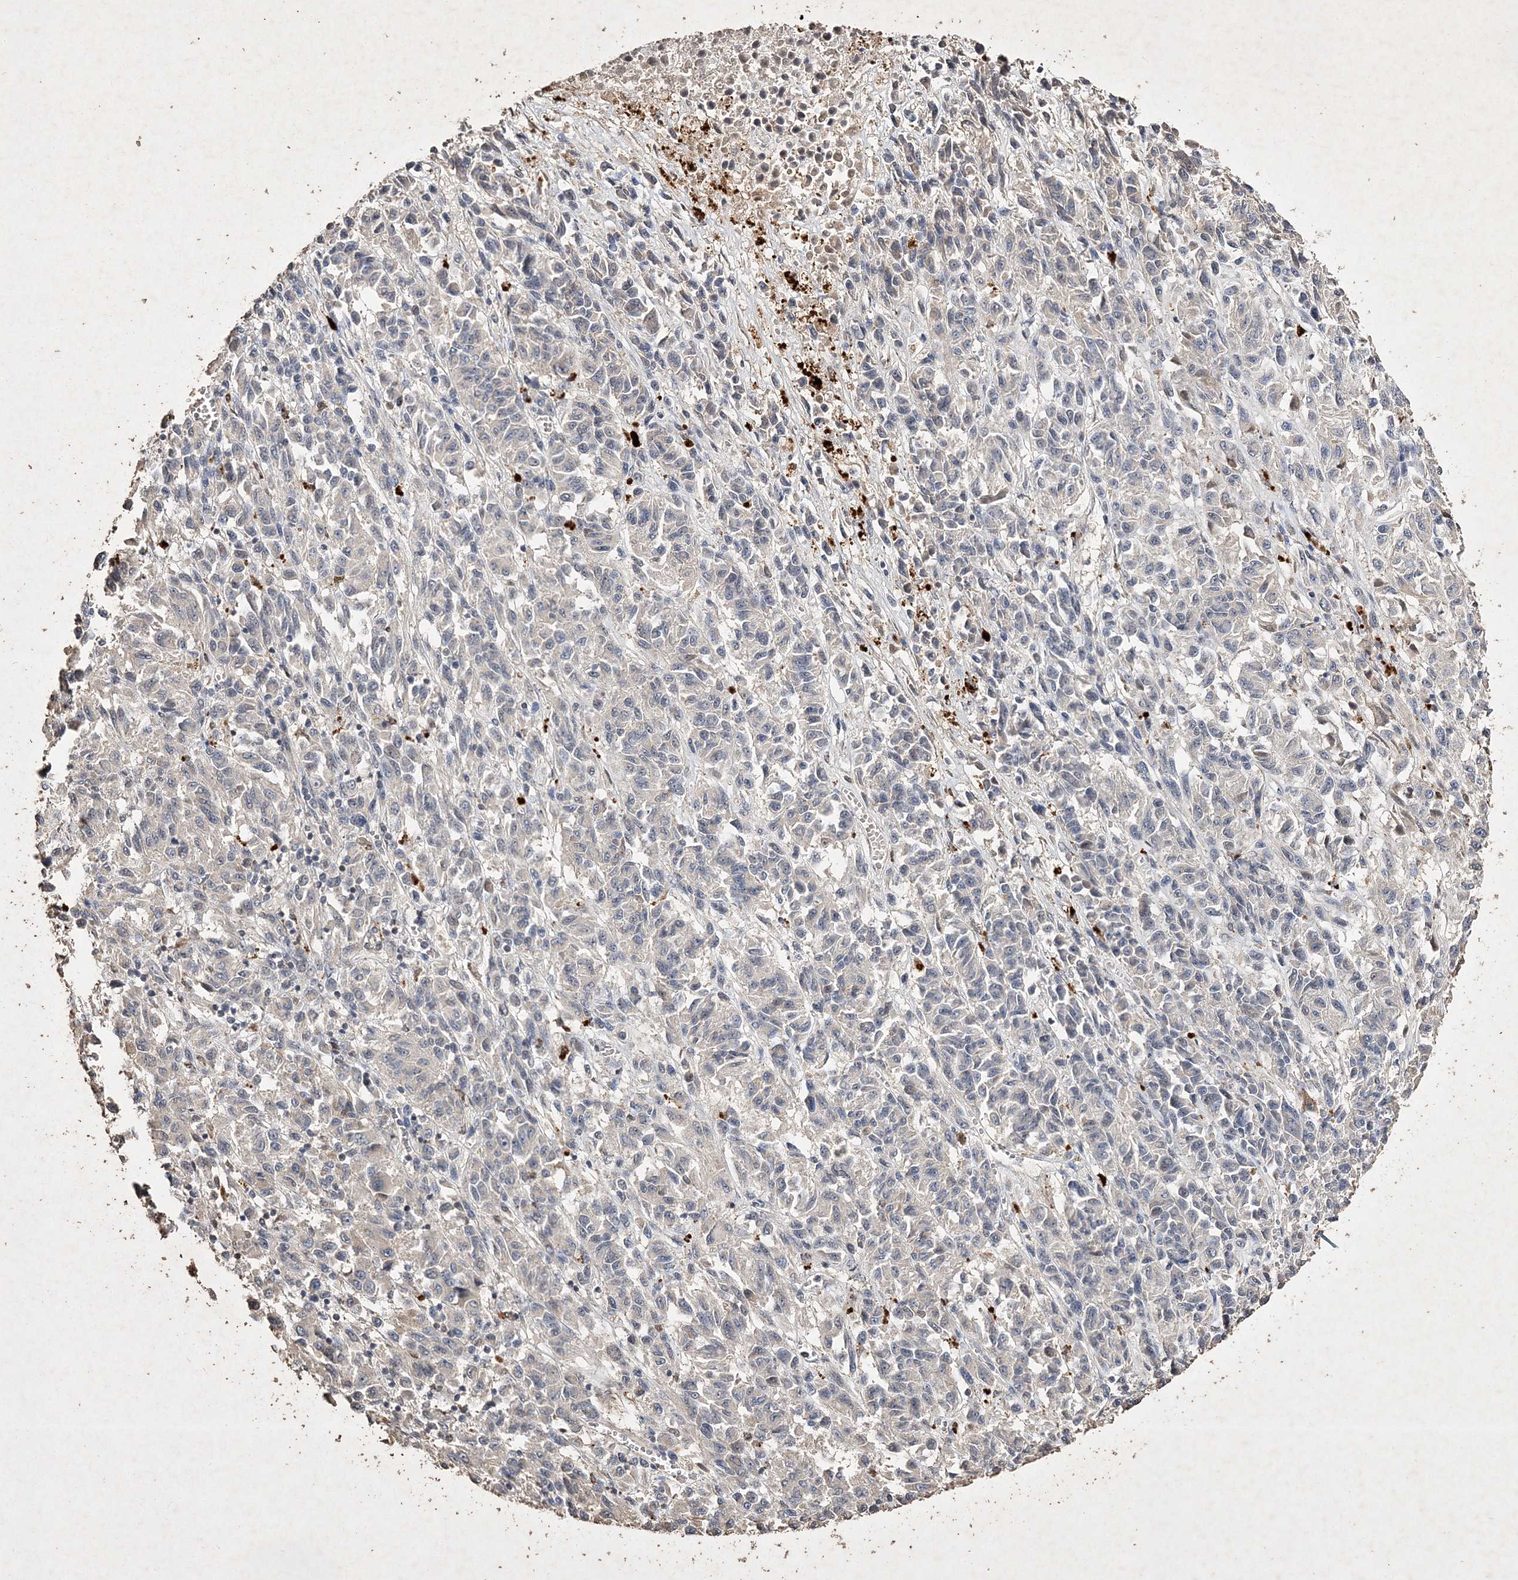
{"staining": {"intensity": "negative", "quantity": "none", "location": "none"}, "tissue": "melanoma", "cell_type": "Tumor cells", "image_type": "cancer", "snomed": [{"axis": "morphology", "description": "Malignant melanoma, Metastatic site"}, {"axis": "topography", "description": "Lung"}], "caption": "Malignant melanoma (metastatic site) was stained to show a protein in brown. There is no significant staining in tumor cells. (IHC, brightfield microscopy, high magnification).", "gene": "C3orf38", "patient": {"sex": "male", "age": 64}}